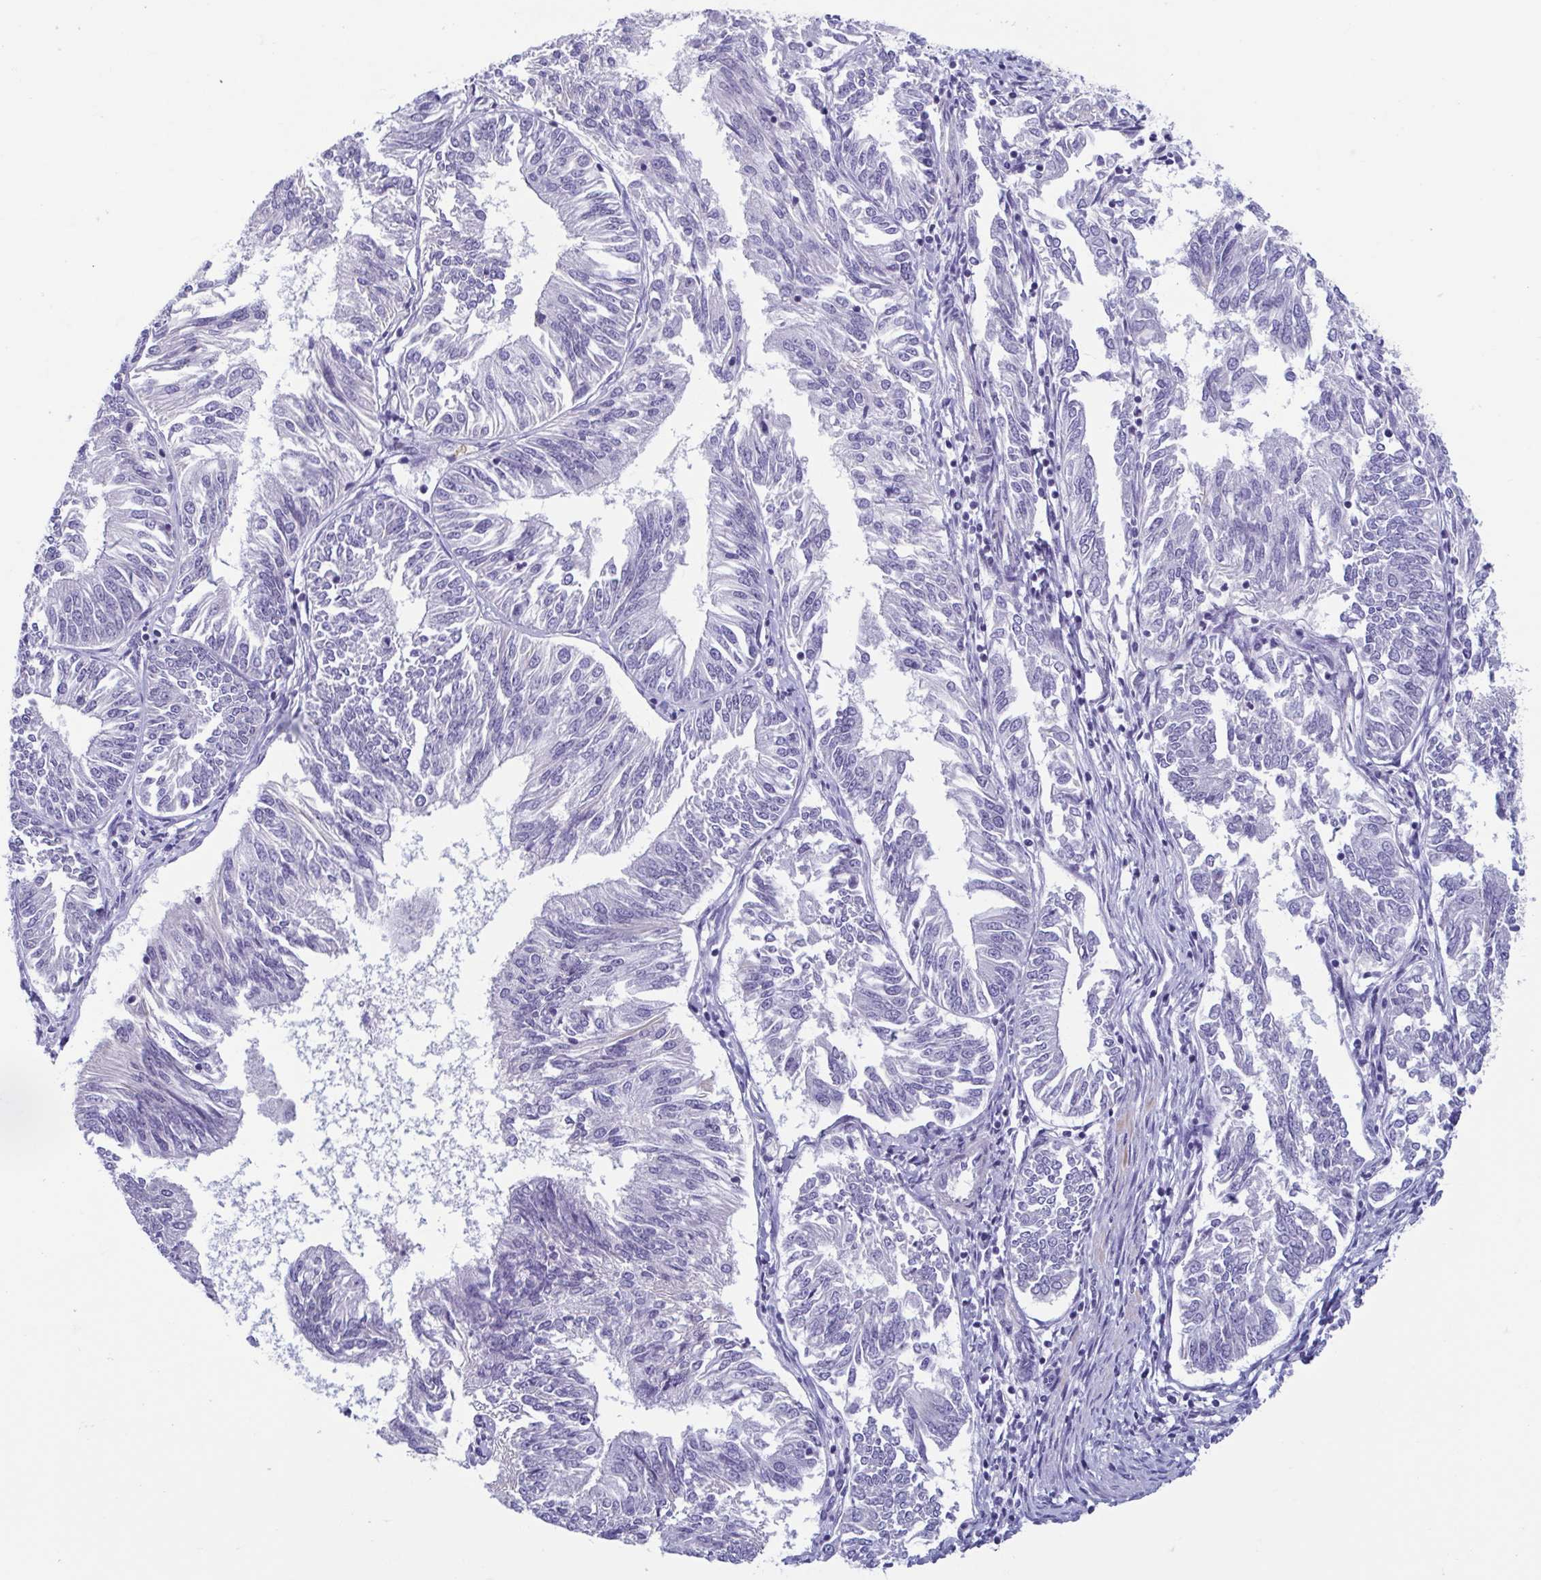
{"staining": {"intensity": "negative", "quantity": "none", "location": "none"}, "tissue": "endometrial cancer", "cell_type": "Tumor cells", "image_type": "cancer", "snomed": [{"axis": "morphology", "description": "Adenocarcinoma, NOS"}, {"axis": "topography", "description": "Endometrium"}], "caption": "Photomicrograph shows no protein expression in tumor cells of endometrial cancer (adenocarcinoma) tissue.", "gene": "MORC4", "patient": {"sex": "female", "age": 58}}